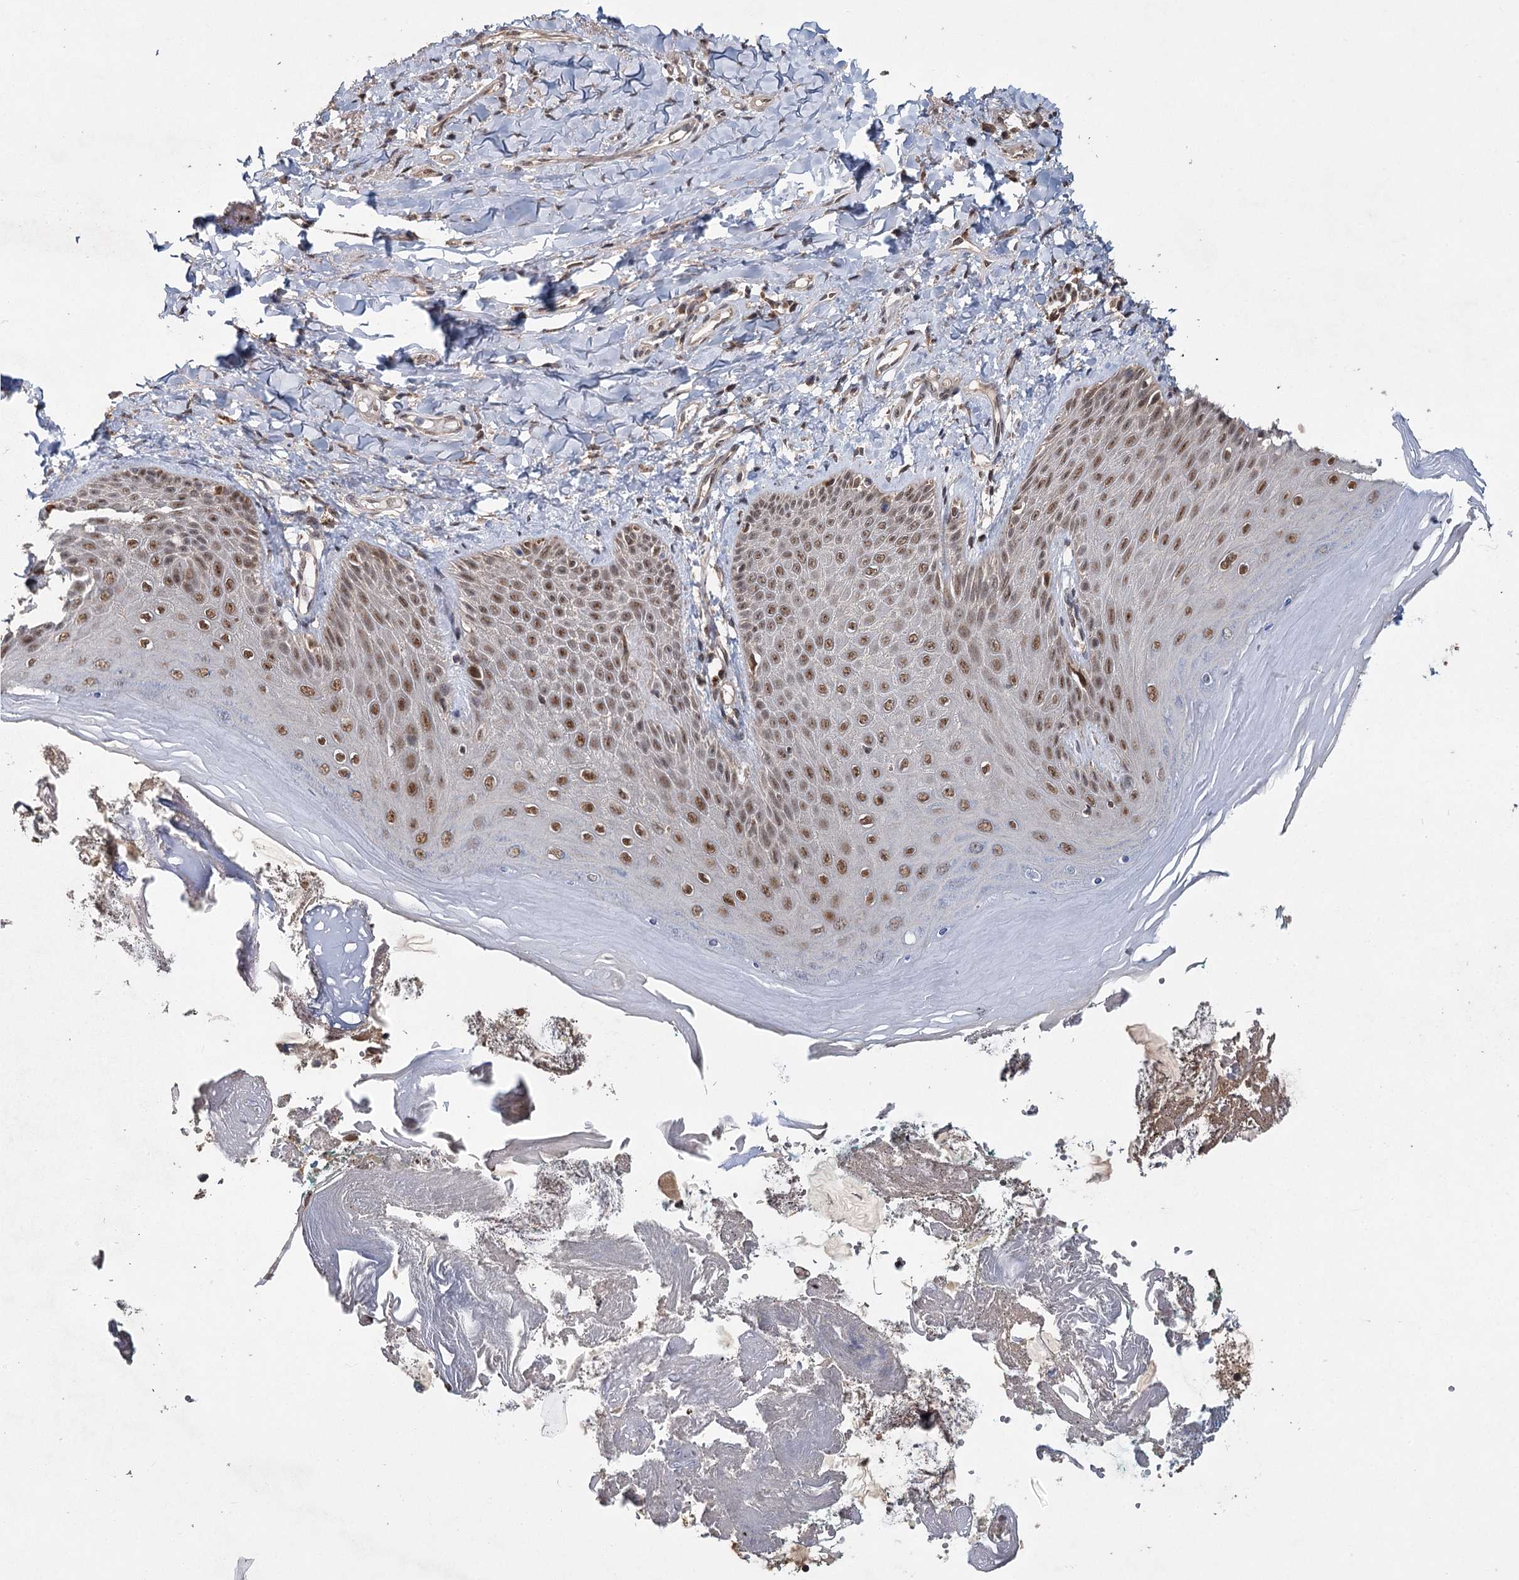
{"staining": {"intensity": "moderate", "quantity": ">75%", "location": "nuclear"}, "tissue": "skin", "cell_type": "Epidermal cells", "image_type": "normal", "snomed": [{"axis": "morphology", "description": "Normal tissue, NOS"}, {"axis": "topography", "description": "Anal"}], "caption": "Brown immunohistochemical staining in unremarkable human skin exhibits moderate nuclear expression in about >75% of epidermal cells. The staining is performed using DAB brown chromogen to label protein expression. The nuclei are counter-stained blue using hematoxylin.", "gene": "MYG1", "patient": {"sex": "male", "age": 78}}